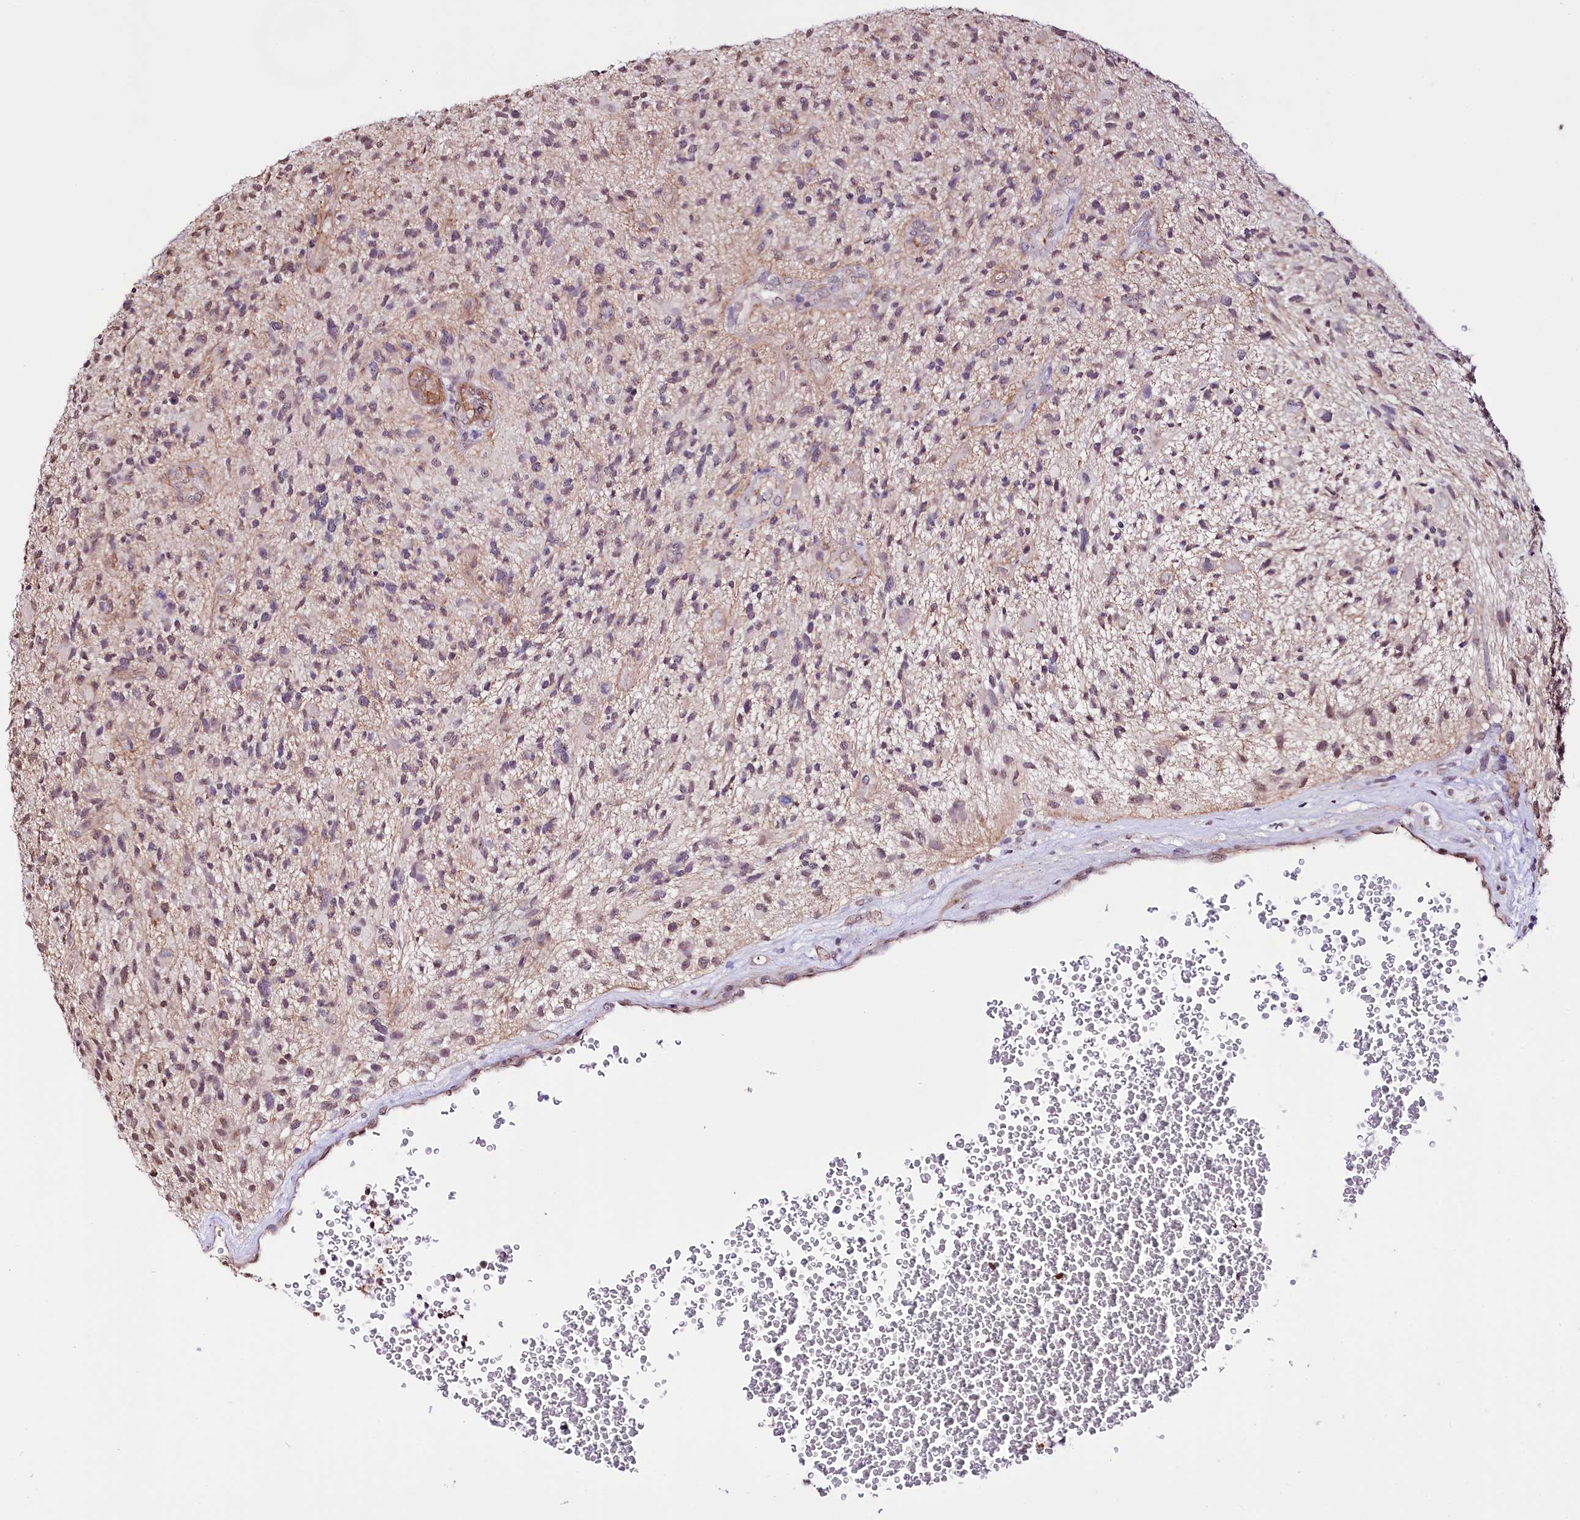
{"staining": {"intensity": "negative", "quantity": "none", "location": "none"}, "tissue": "glioma", "cell_type": "Tumor cells", "image_type": "cancer", "snomed": [{"axis": "morphology", "description": "Glioma, malignant, High grade"}, {"axis": "topography", "description": "Brain"}], "caption": "Immunohistochemical staining of human malignant glioma (high-grade) exhibits no significant staining in tumor cells.", "gene": "ST7", "patient": {"sex": "male", "age": 47}}